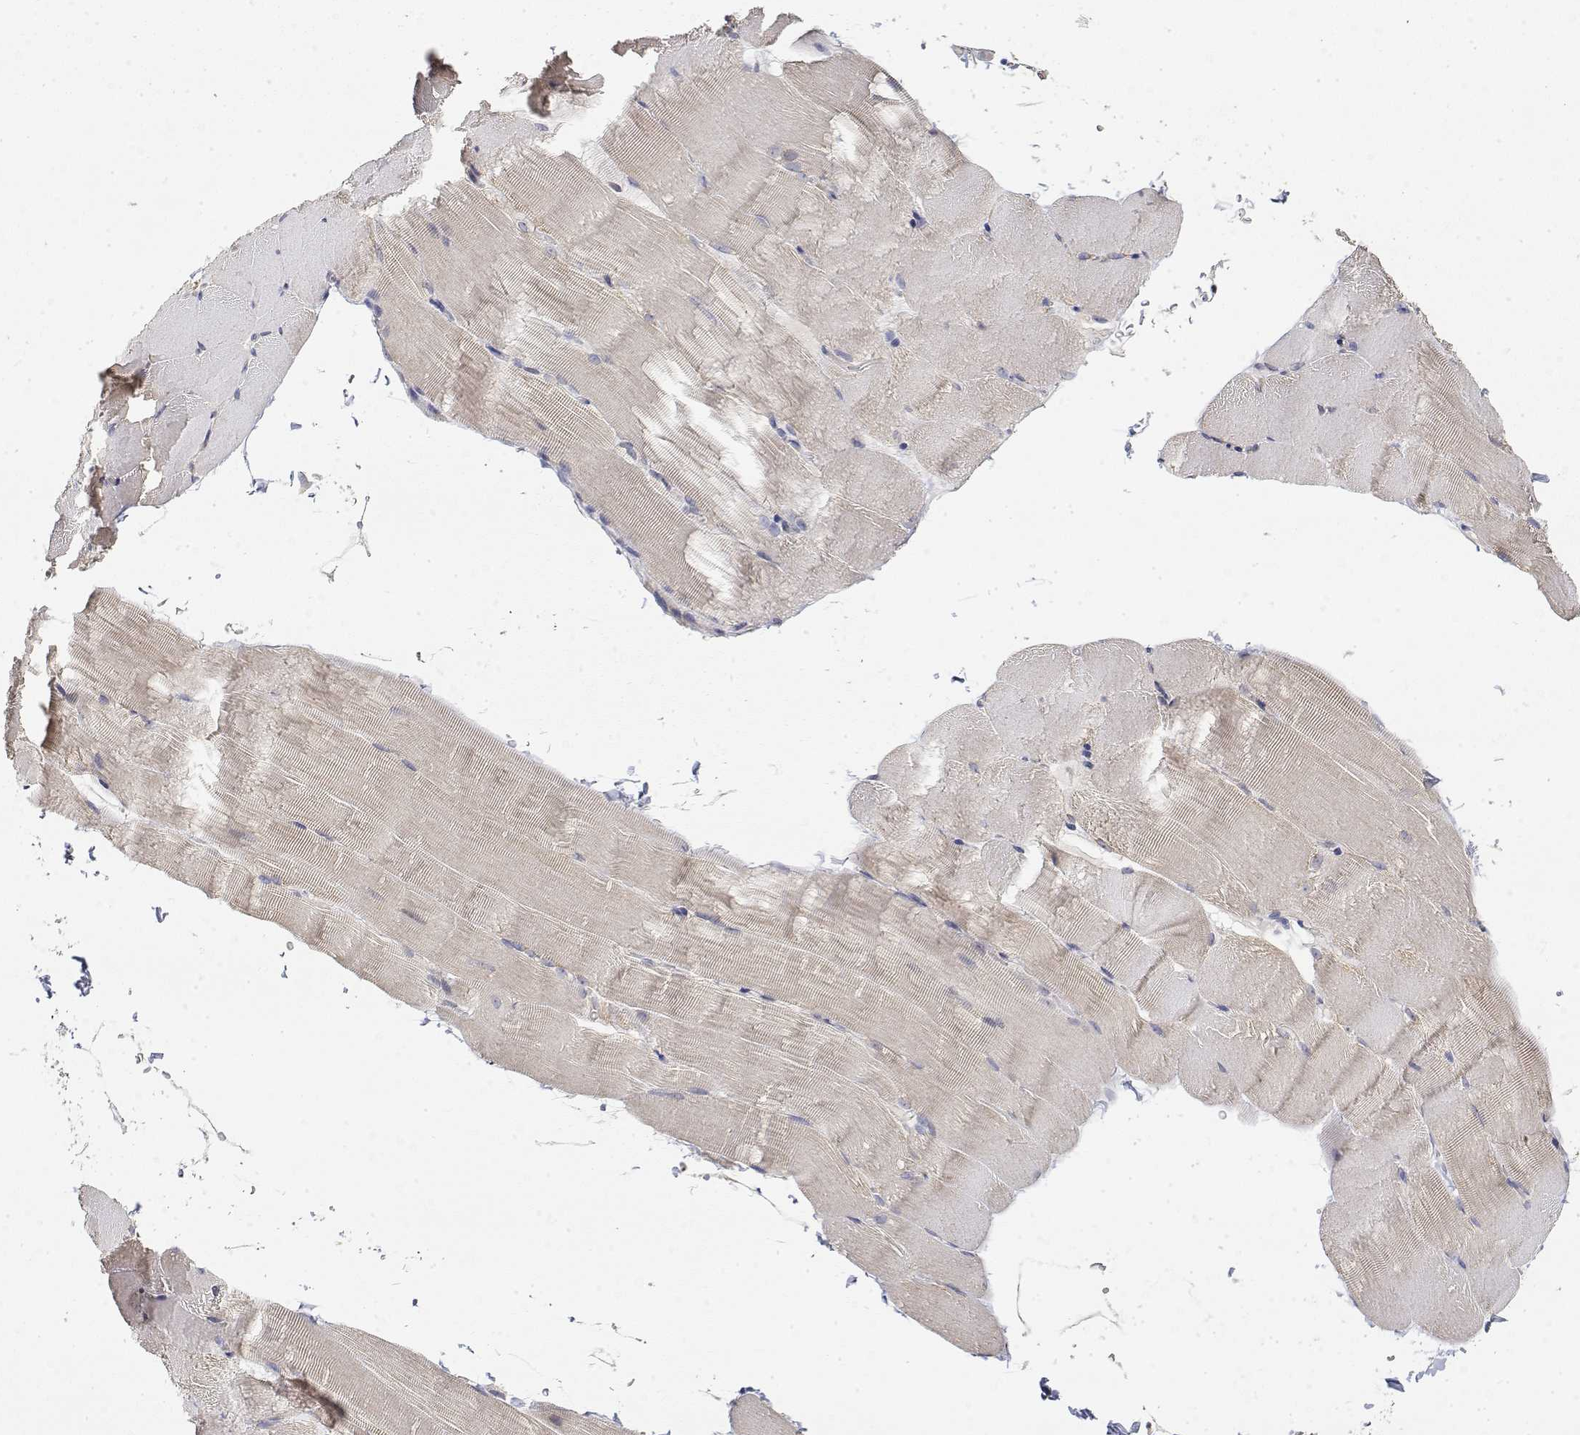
{"staining": {"intensity": "moderate", "quantity": "25%-75%", "location": "cytoplasmic/membranous"}, "tissue": "skeletal muscle", "cell_type": "Myocytes", "image_type": "normal", "snomed": [{"axis": "morphology", "description": "Normal tissue, NOS"}, {"axis": "topography", "description": "Skeletal muscle"}], "caption": "Immunohistochemical staining of benign skeletal muscle reveals 25%-75% levels of moderate cytoplasmic/membranous protein positivity in approximately 25%-75% of myocytes.", "gene": "LONRF3", "patient": {"sex": "female", "age": 37}}